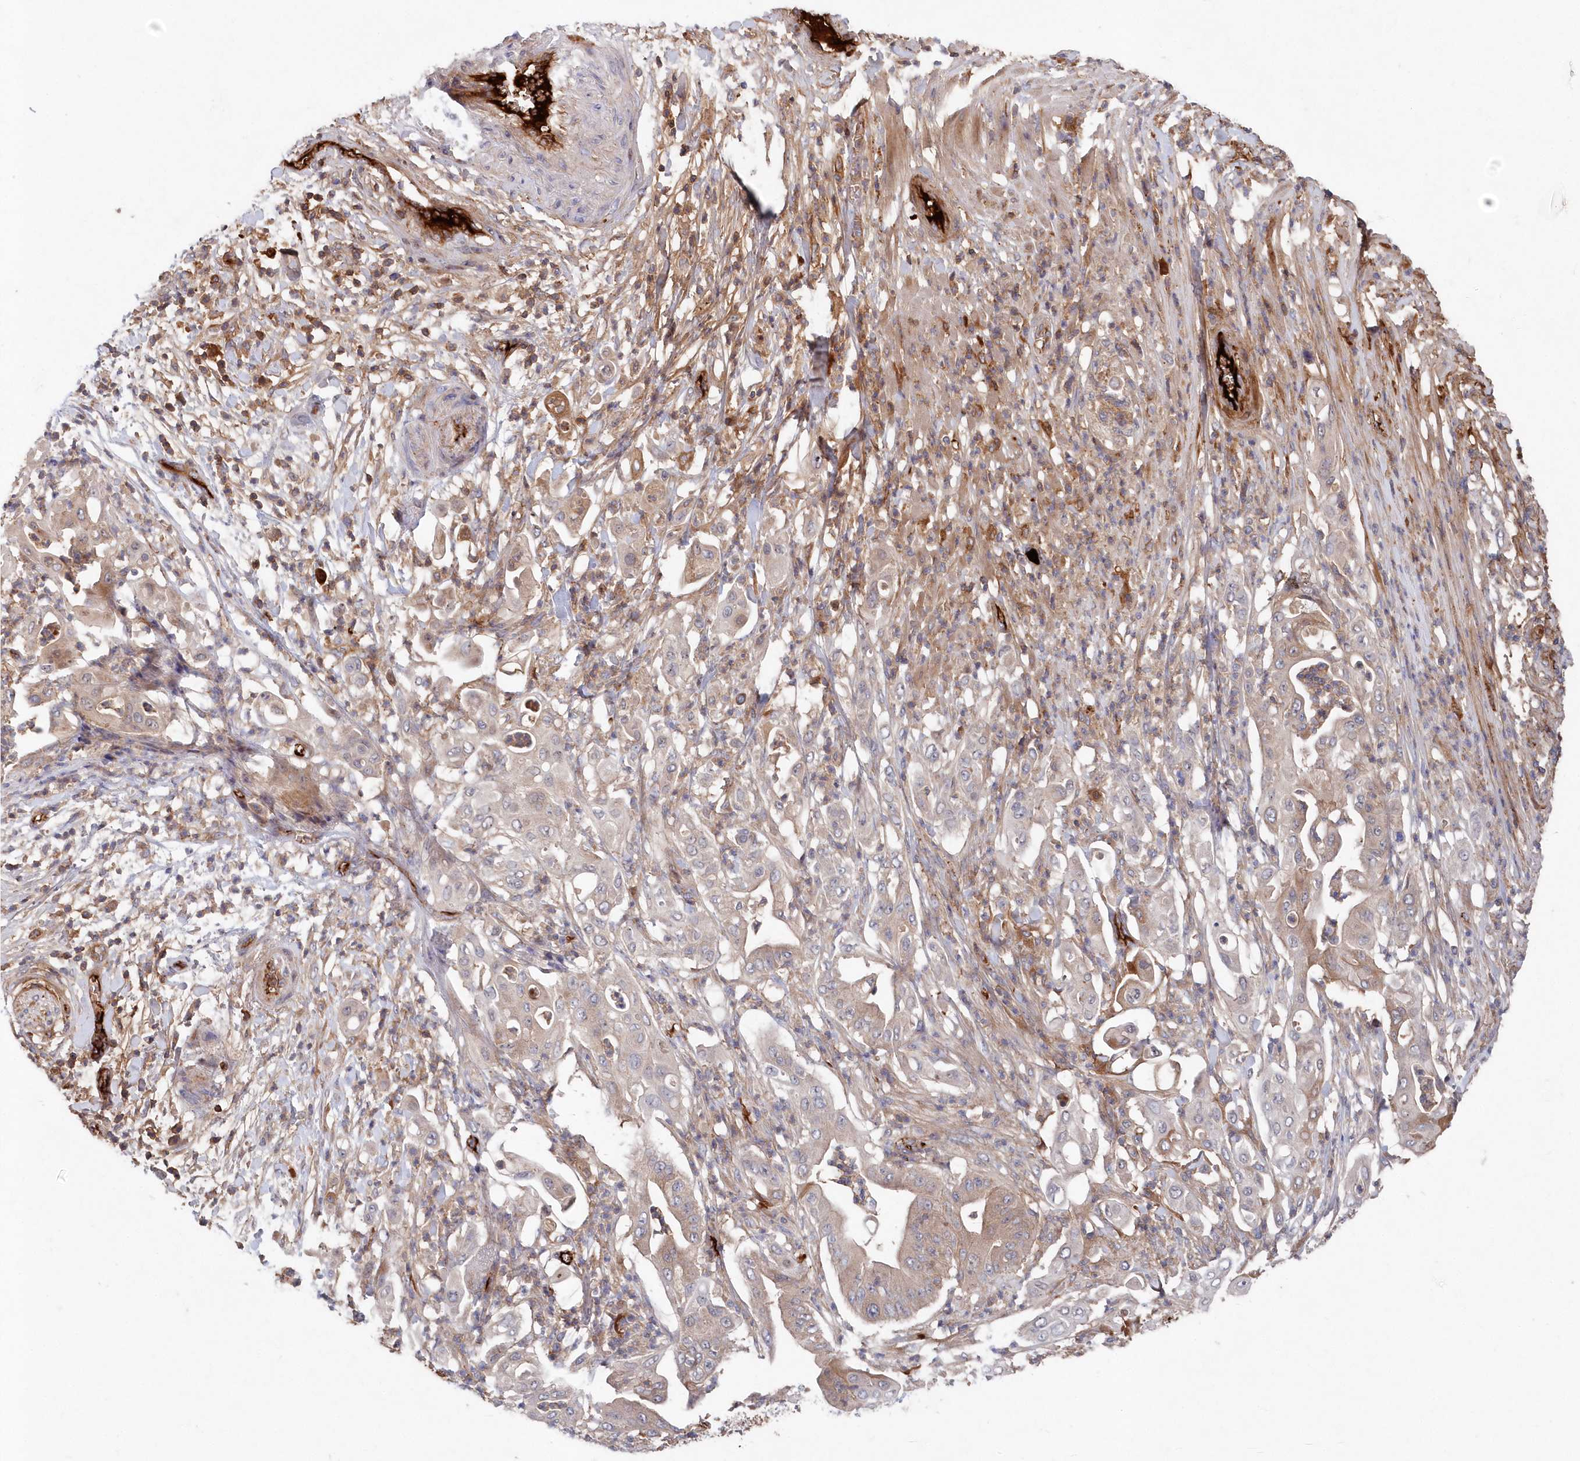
{"staining": {"intensity": "moderate", "quantity": "25%-75%", "location": "cytoplasmic/membranous"}, "tissue": "pancreatic cancer", "cell_type": "Tumor cells", "image_type": "cancer", "snomed": [{"axis": "morphology", "description": "Adenocarcinoma, NOS"}, {"axis": "topography", "description": "Pancreas"}], "caption": "Pancreatic adenocarcinoma tissue reveals moderate cytoplasmic/membranous positivity in approximately 25%-75% of tumor cells, visualized by immunohistochemistry.", "gene": "ABHD14B", "patient": {"sex": "female", "age": 77}}